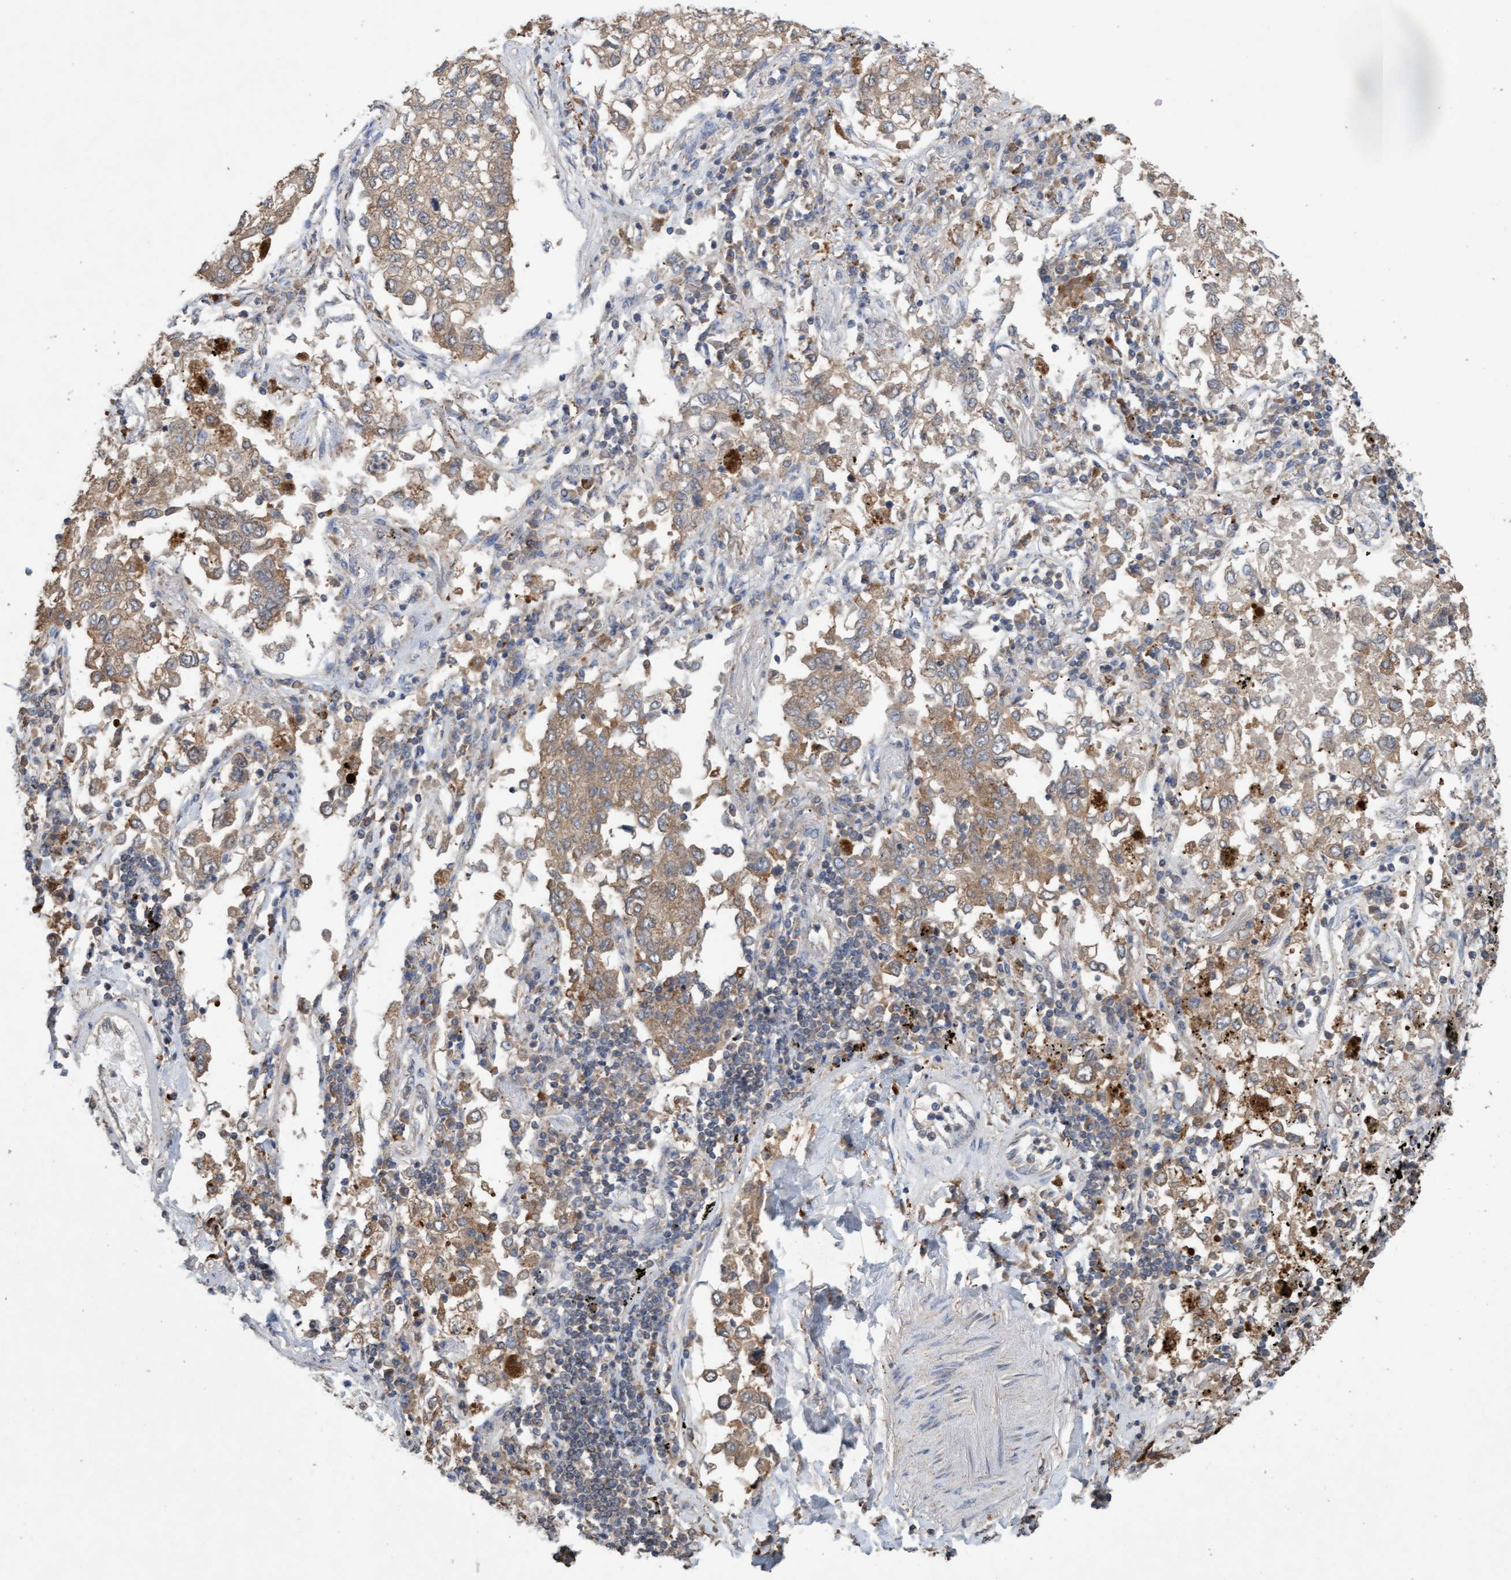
{"staining": {"intensity": "moderate", "quantity": ">75%", "location": "cytoplasmic/membranous"}, "tissue": "lung cancer", "cell_type": "Tumor cells", "image_type": "cancer", "snomed": [{"axis": "morphology", "description": "Inflammation, NOS"}, {"axis": "morphology", "description": "Adenocarcinoma, NOS"}, {"axis": "topography", "description": "Lung"}], "caption": "Immunohistochemistry (IHC) of lung adenocarcinoma exhibits medium levels of moderate cytoplasmic/membranous positivity in approximately >75% of tumor cells.", "gene": "ATPAF2", "patient": {"sex": "male", "age": 63}}